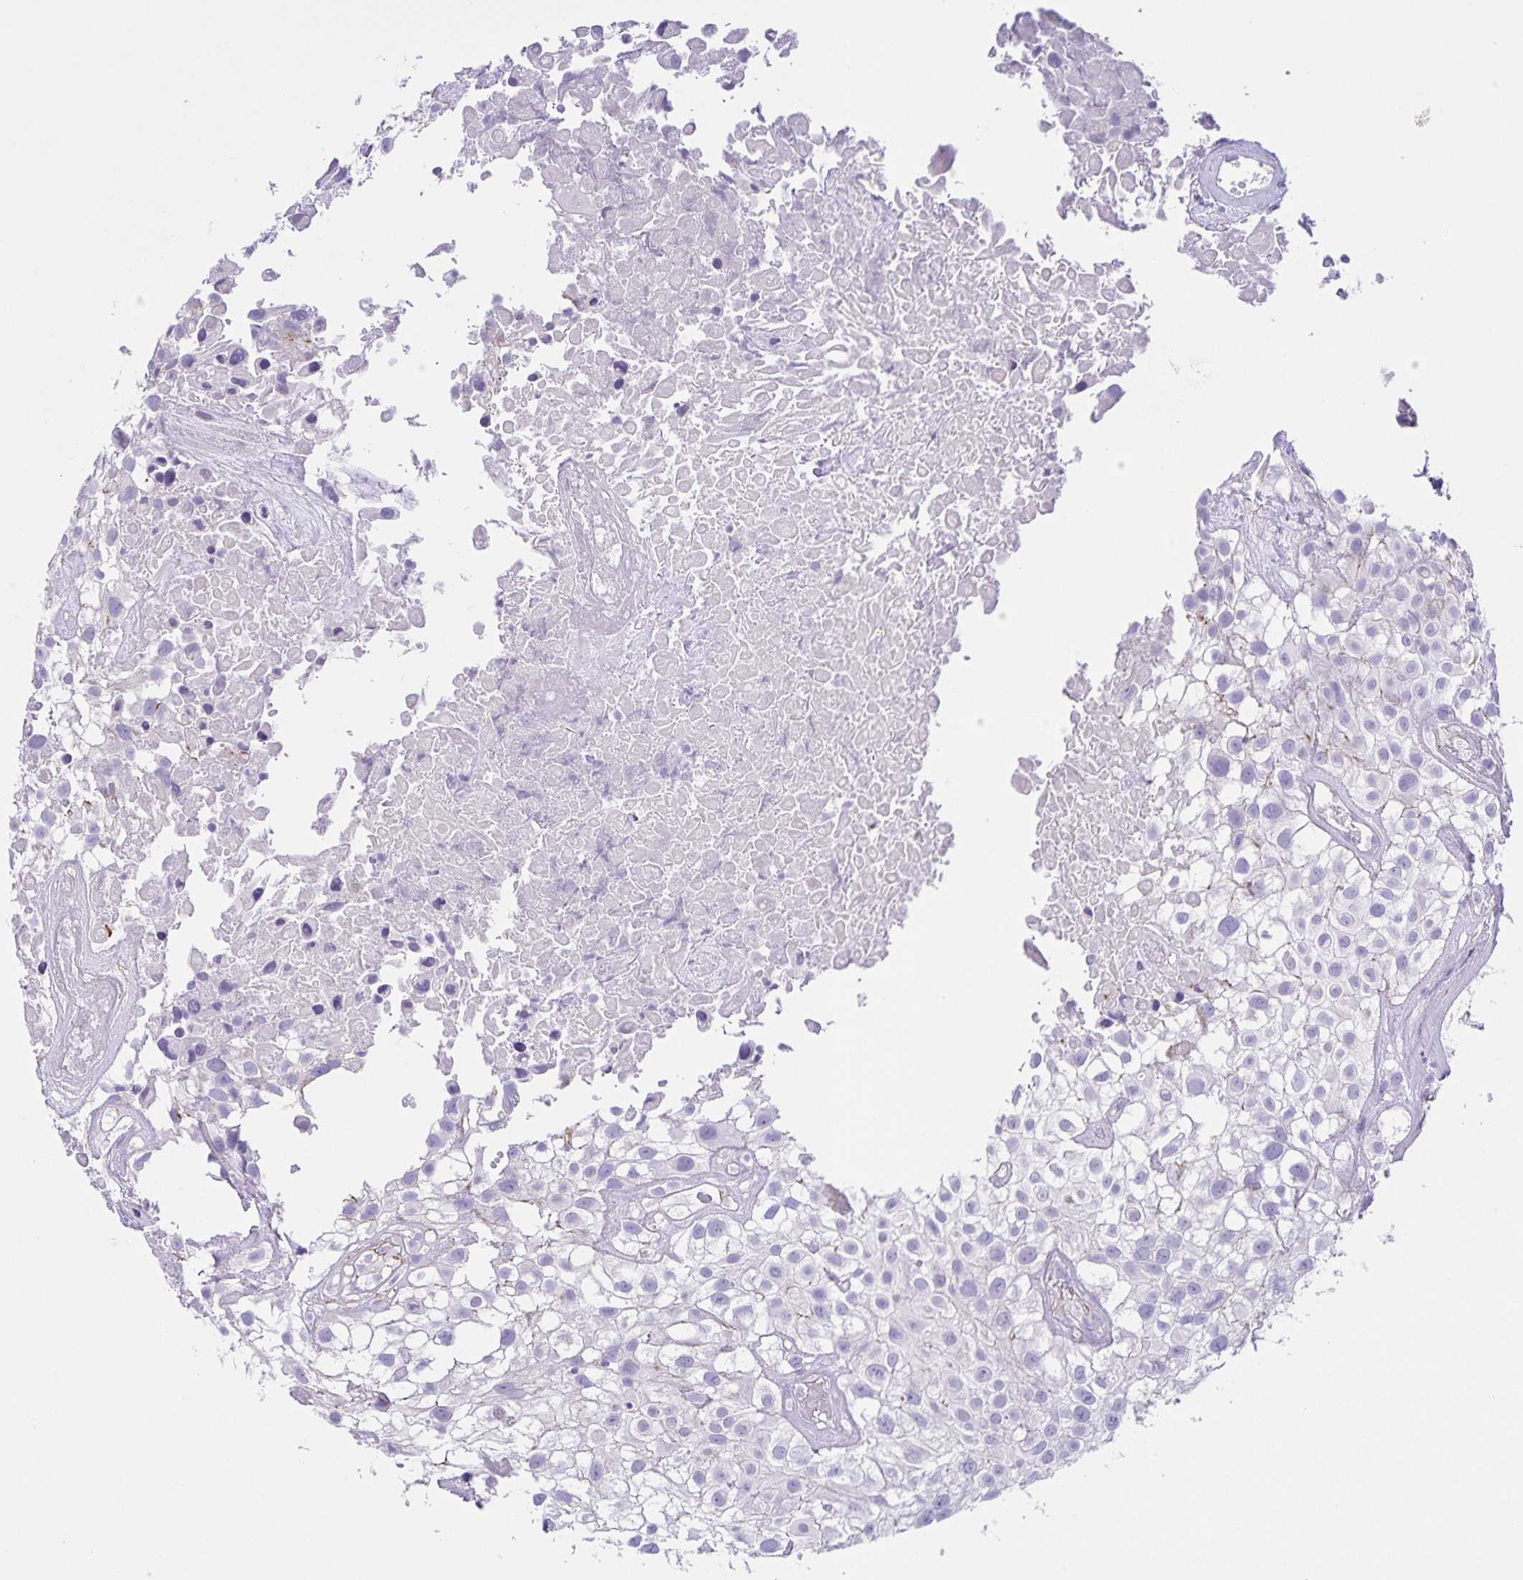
{"staining": {"intensity": "negative", "quantity": "none", "location": "none"}, "tissue": "urothelial cancer", "cell_type": "Tumor cells", "image_type": "cancer", "snomed": [{"axis": "morphology", "description": "Urothelial carcinoma, High grade"}, {"axis": "topography", "description": "Urinary bladder"}], "caption": "Immunohistochemistry (IHC) image of urothelial cancer stained for a protein (brown), which displays no staining in tumor cells.", "gene": "UBQLN3", "patient": {"sex": "male", "age": 56}}